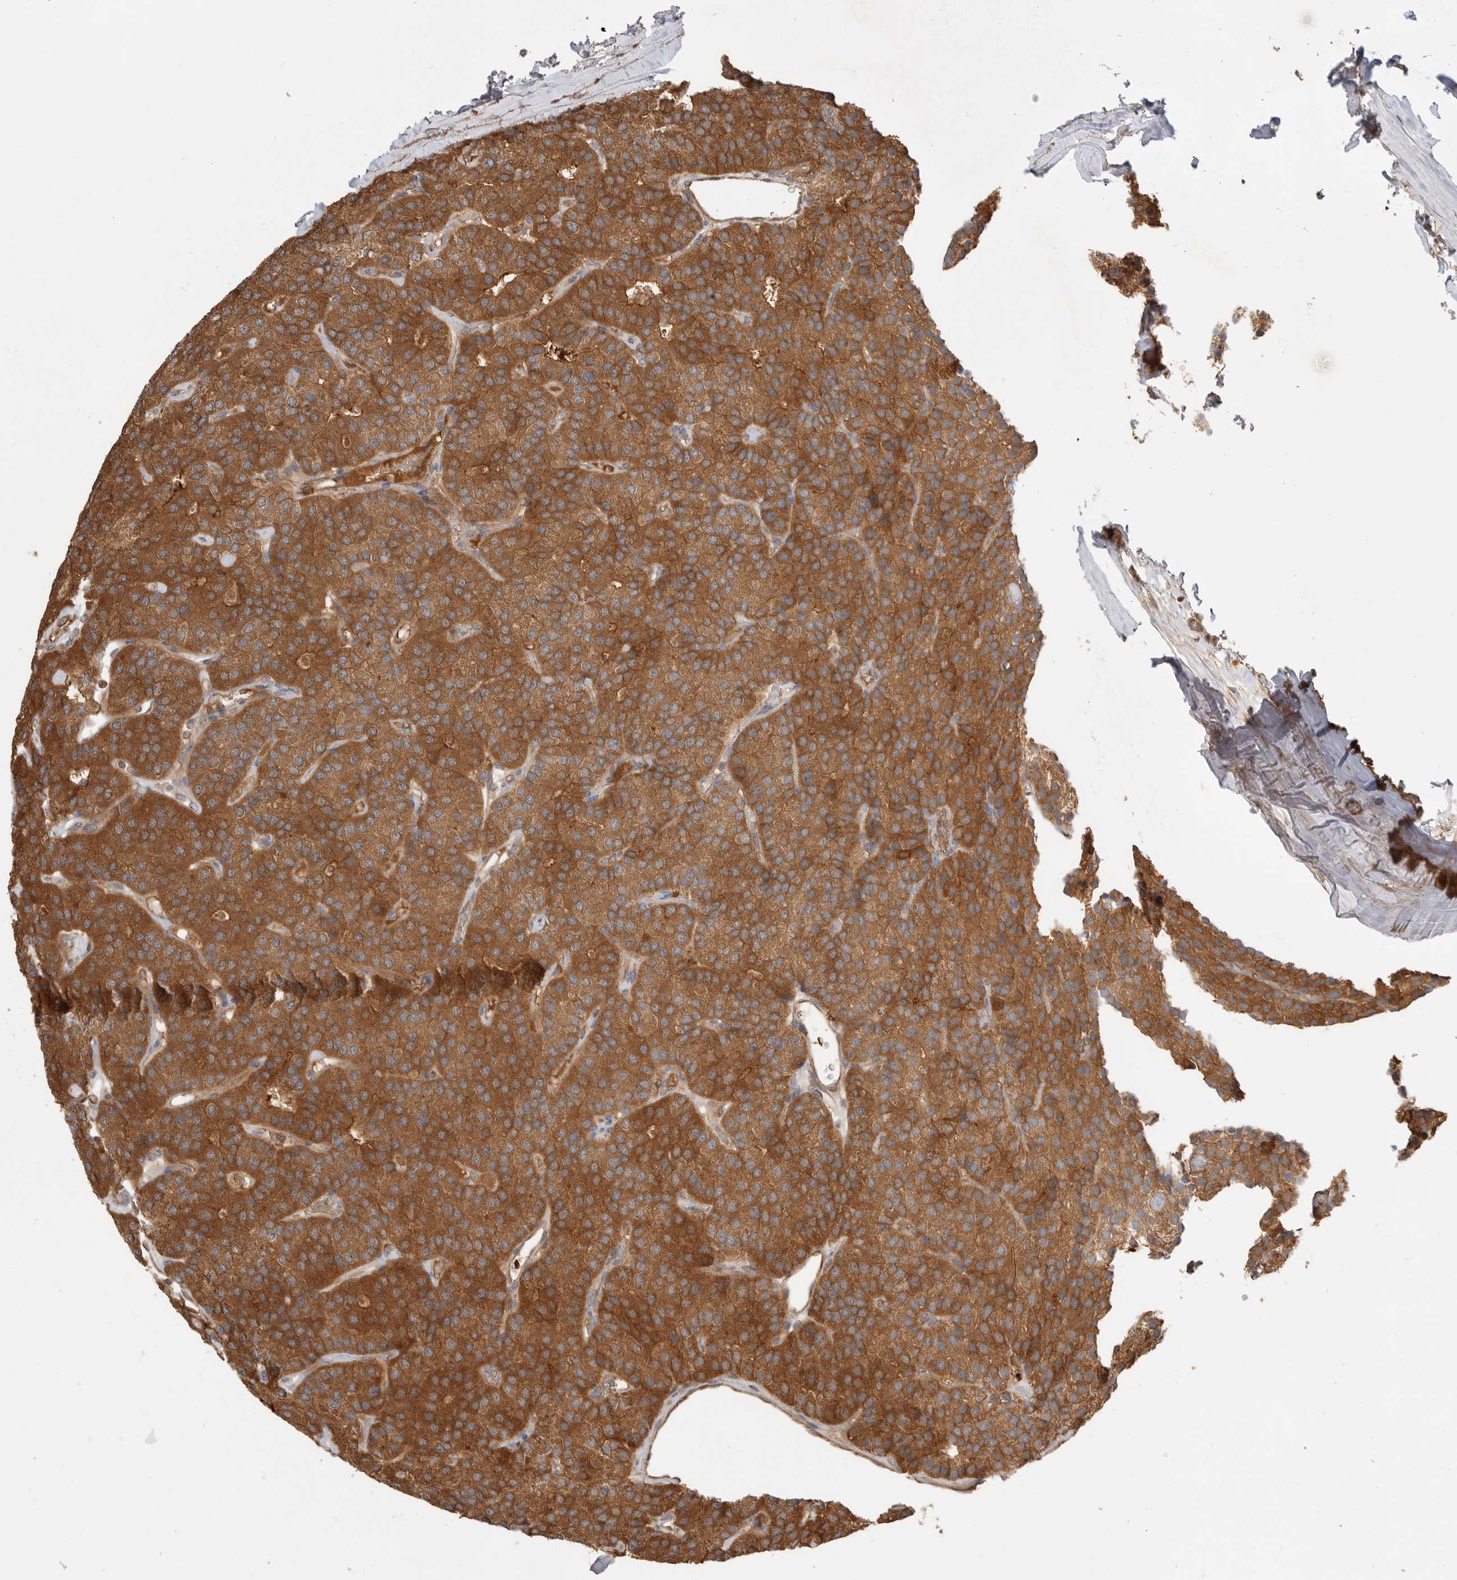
{"staining": {"intensity": "strong", "quantity": ">75%", "location": "cytoplasmic/membranous"}, "tissue": "parathyroid gland", "cell_type": "Glandular cells", "image_type": "normal", "snomed": [{"axis": "morphology", "description": "Normal tissue, NOS"}, {"axis": "morphology", "description": "Adenoma, NOS"}, {"axis": "topography", "description": "Parathyroid gland"}], "caption": "Immunohistochemical staining of unremarkable parathyroid gland reveals >75% levels of strong cytoplasmic/membranous protein staining in about >75% of glandular cells. The staining was performed using DAB (3,3'-diaminobenzidine) to visualize the protein expression in brown, while the nuclei were stained in blue with hematoxylin (Magnification: 20x).", "gene": "CLDN12", "patient": {"sex": "female", "age": 86}}